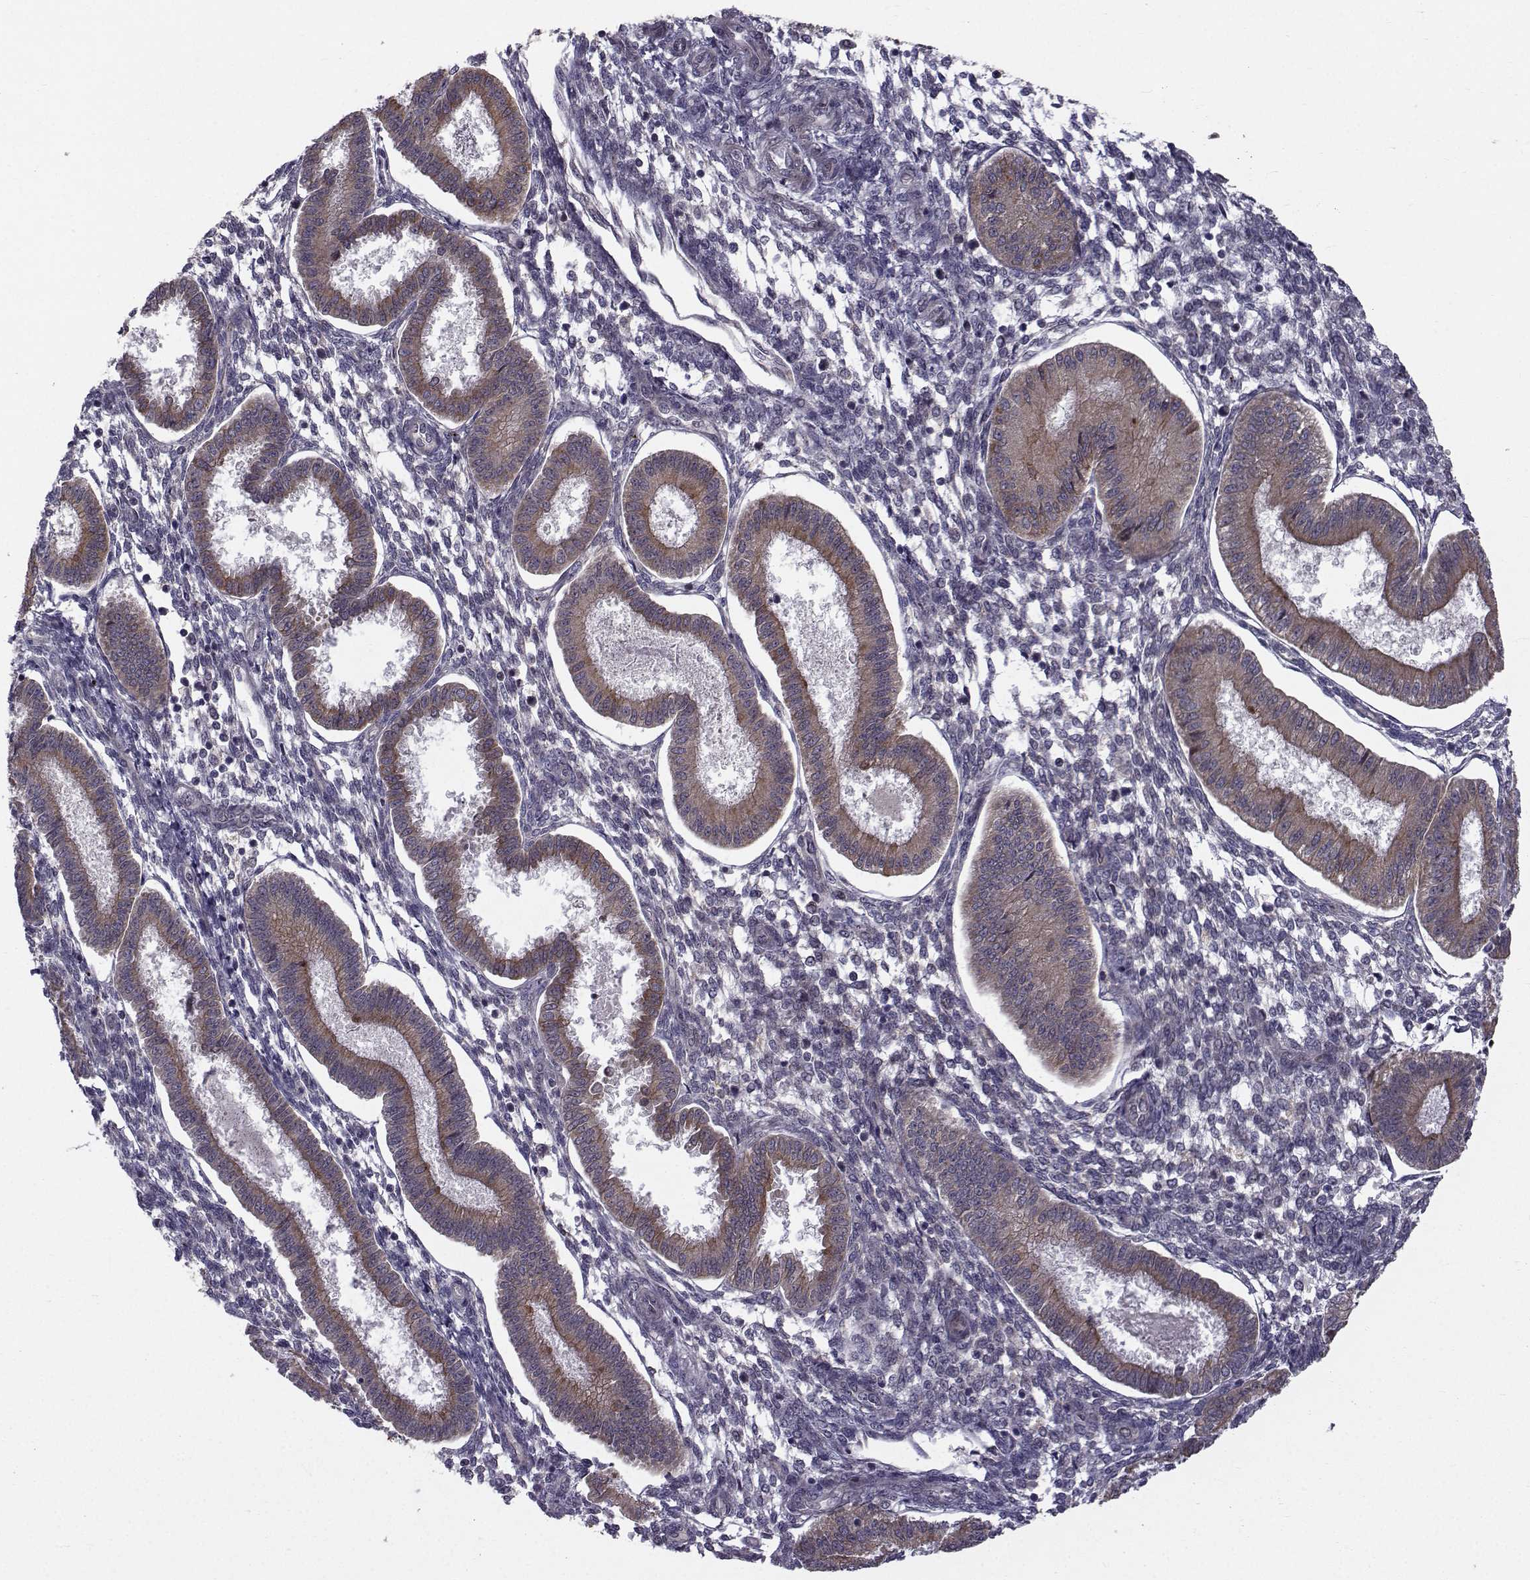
{"staining": {"intensity": "negative", "quantity": "none", "location": "none"}, "tissue": "endometrium", "cell_type": "Cells in endometrial stroma", "image_type": "normal", "snomed": [{"axis": "morphology", "description": "Normal tissue, NOS"}, {"axis": "topography", "description": "Endometrium"}], "caption": "The immunohistochemistry (IHC) image has no significant staining in cells in endometrial stroma of endometrium. The staining was performed using DAB (3,3'-diaminobenzidine) to visualize the protein expression in brown, while the nuclei were stained in blue with hematoxylin (Magnification: 20x).", "gene": "APC", "patient": {"sex": "female", "age": 43}}